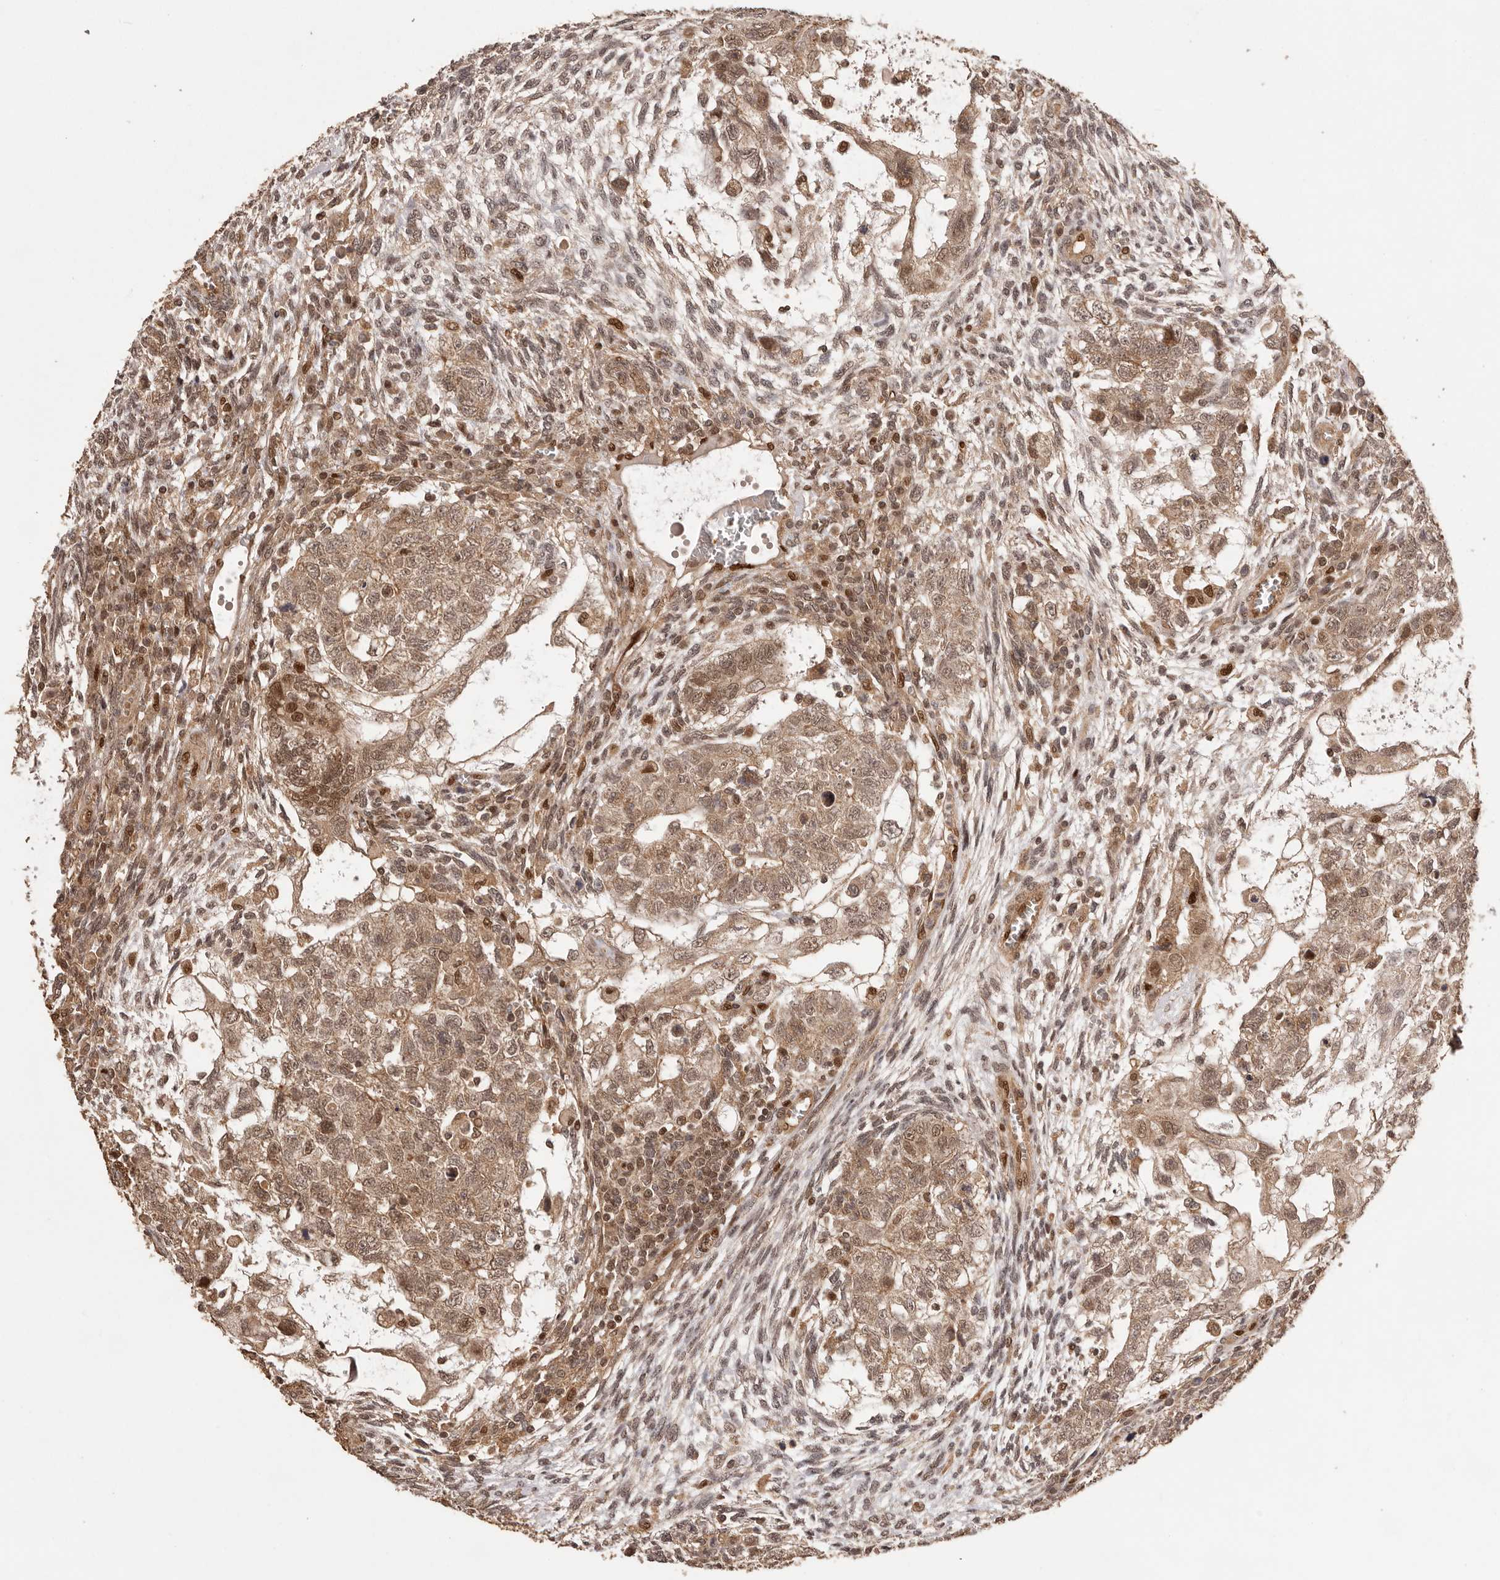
{"staining": {"intensity": "weak", "quantity": ">75%", "location": "cytoplasmic/membranous,nuclear"}, "tissue": "testis cancer", "cell_type": "Tumor cells", "image_type": "cancer", "snomed": [{"axis": "morphology", "description": "Carcinoma, Embryonal, NOS"}, {"axis": "topography", "description": "Testis"}], "caption": "Embryonal carcinoma (testis) was stained to show a protein in brown. There is low levels of weak cytoplasmic/membranous and nuclear staining in about >75% of tumor cells.", "gene": "UBR2", "patient": {"sex": "male", "age": 37}}